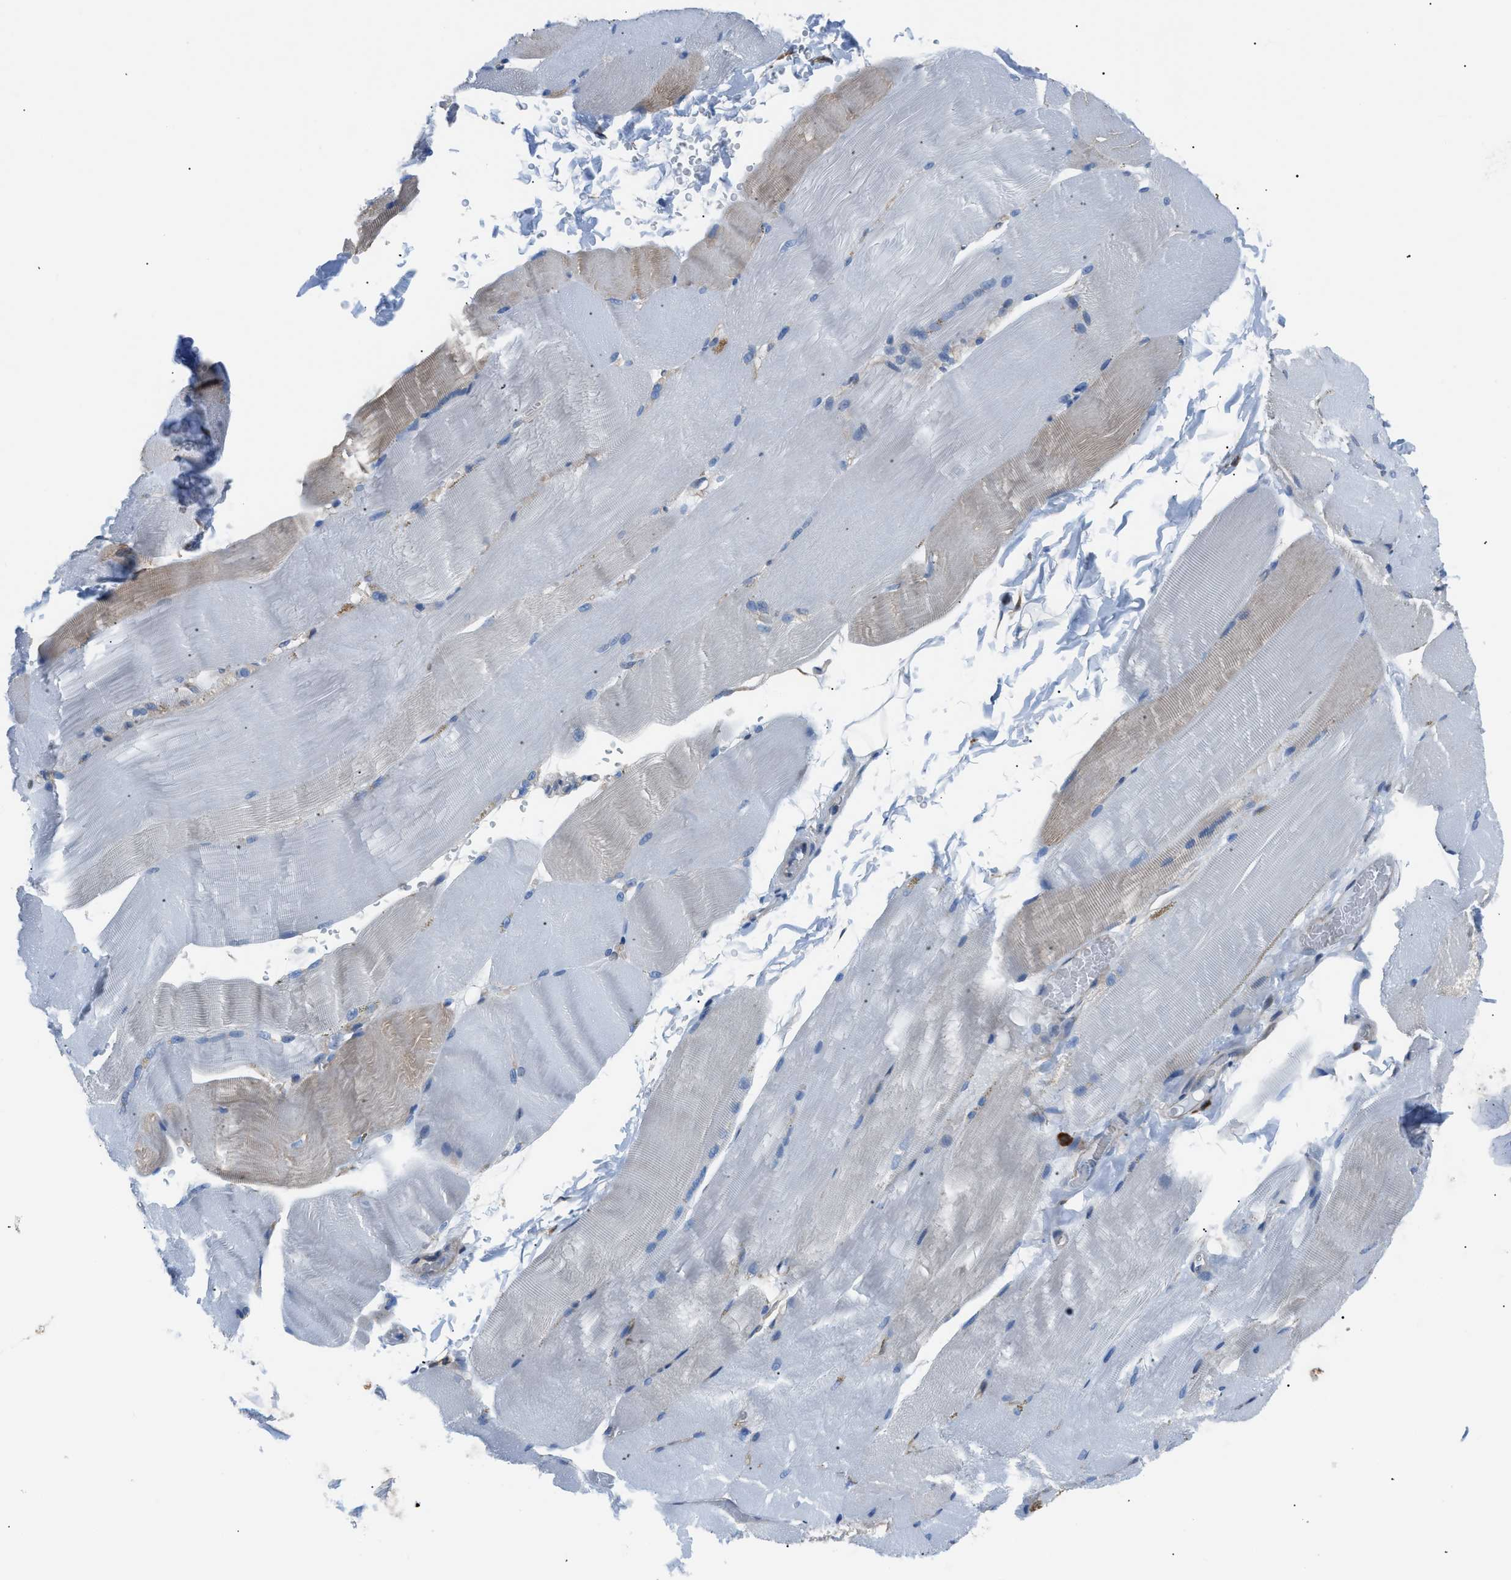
{"staining": {"intensity": "weak", "quantity": "25%-75%", "location": "cytoplasmic/membranous"}, "tissue": "skeletal muscle", "cell_type": "Myocytes", "image_type": "normal", "snomed": [{"axis": "morphology", "description": "Normal tissue, NOS"}, {"axis": "topography", "description": "Skin"}, {"axis": "topography", "description": "Skeletal muscle"}], "caption": "Protein staining displays weak cytoplasmic/membranous expression in about 25%-75% of myocytes in normal skeletal muscle. (Brightfield microscopy of DAB IHC at high magnification).", "gene": "TMEM45B", "patient": {"sex": "male", "age": 83}}